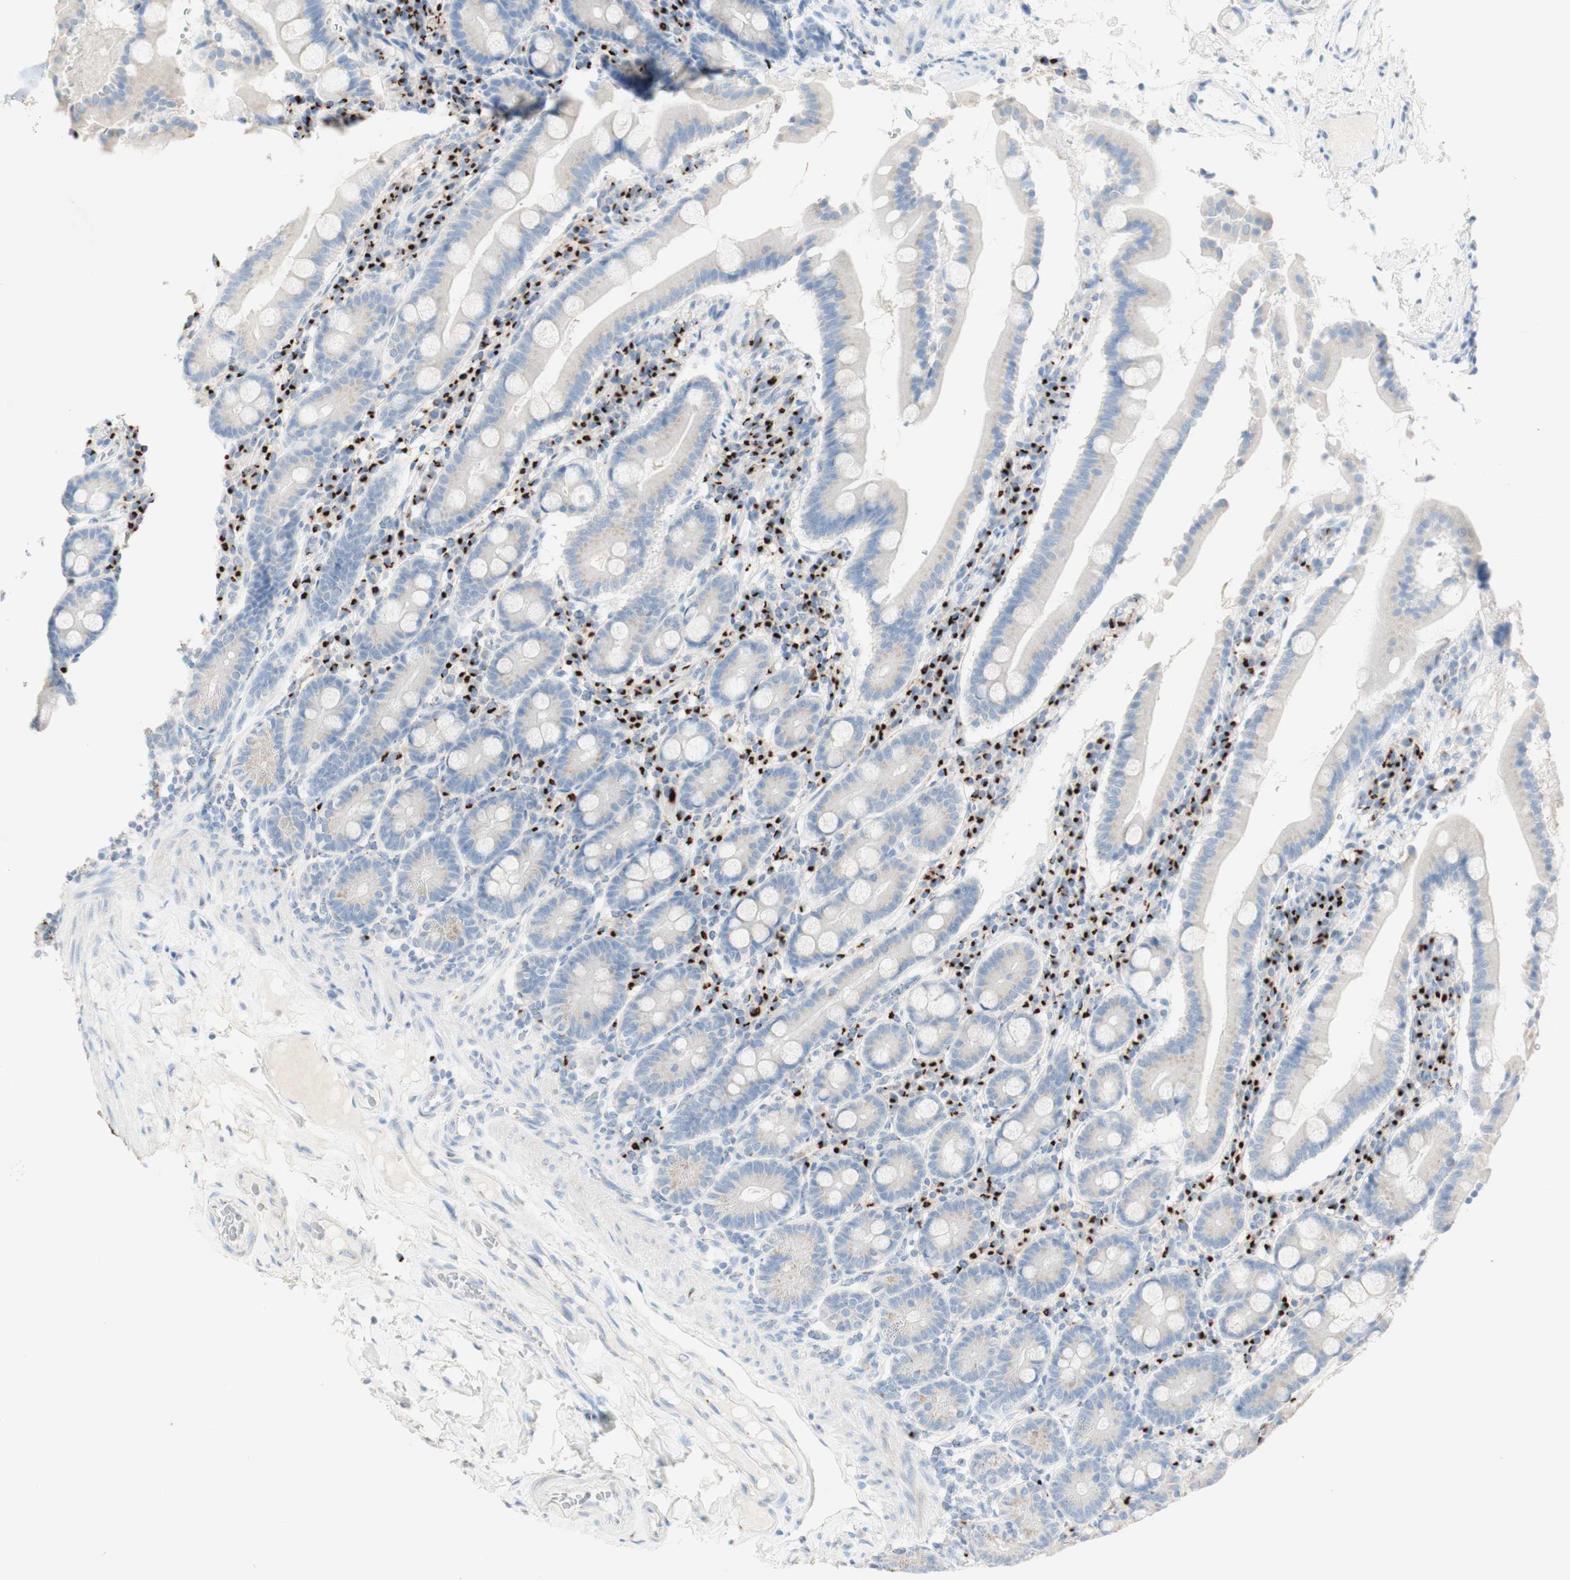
{"staining": {"intensity": "weak", "quantity": ">75%", "location": "cytoplasmic/membranous"}, "tissue": "duodenum", "cell_type": "Glandular cells", "image_type": "normal", "snomed": [{"axis": "morphology", "description": "Normal tissue, NOS"}, {"axis": "topography", "description": "Duodenum"}], "caption": "High-power microscopy captured an immunohistochemistry (IHC) micrograph of benign duodenum, revealing weak cytoplasmic/membranous expression in about >75% of glandular cells. The staining is performed using DAB brown chromogen to label protein expression. The nuclei are counter-stained blue using hematoxylin.", "gene": "MANEA", "patient": {"sex": "male", "age": 50}}